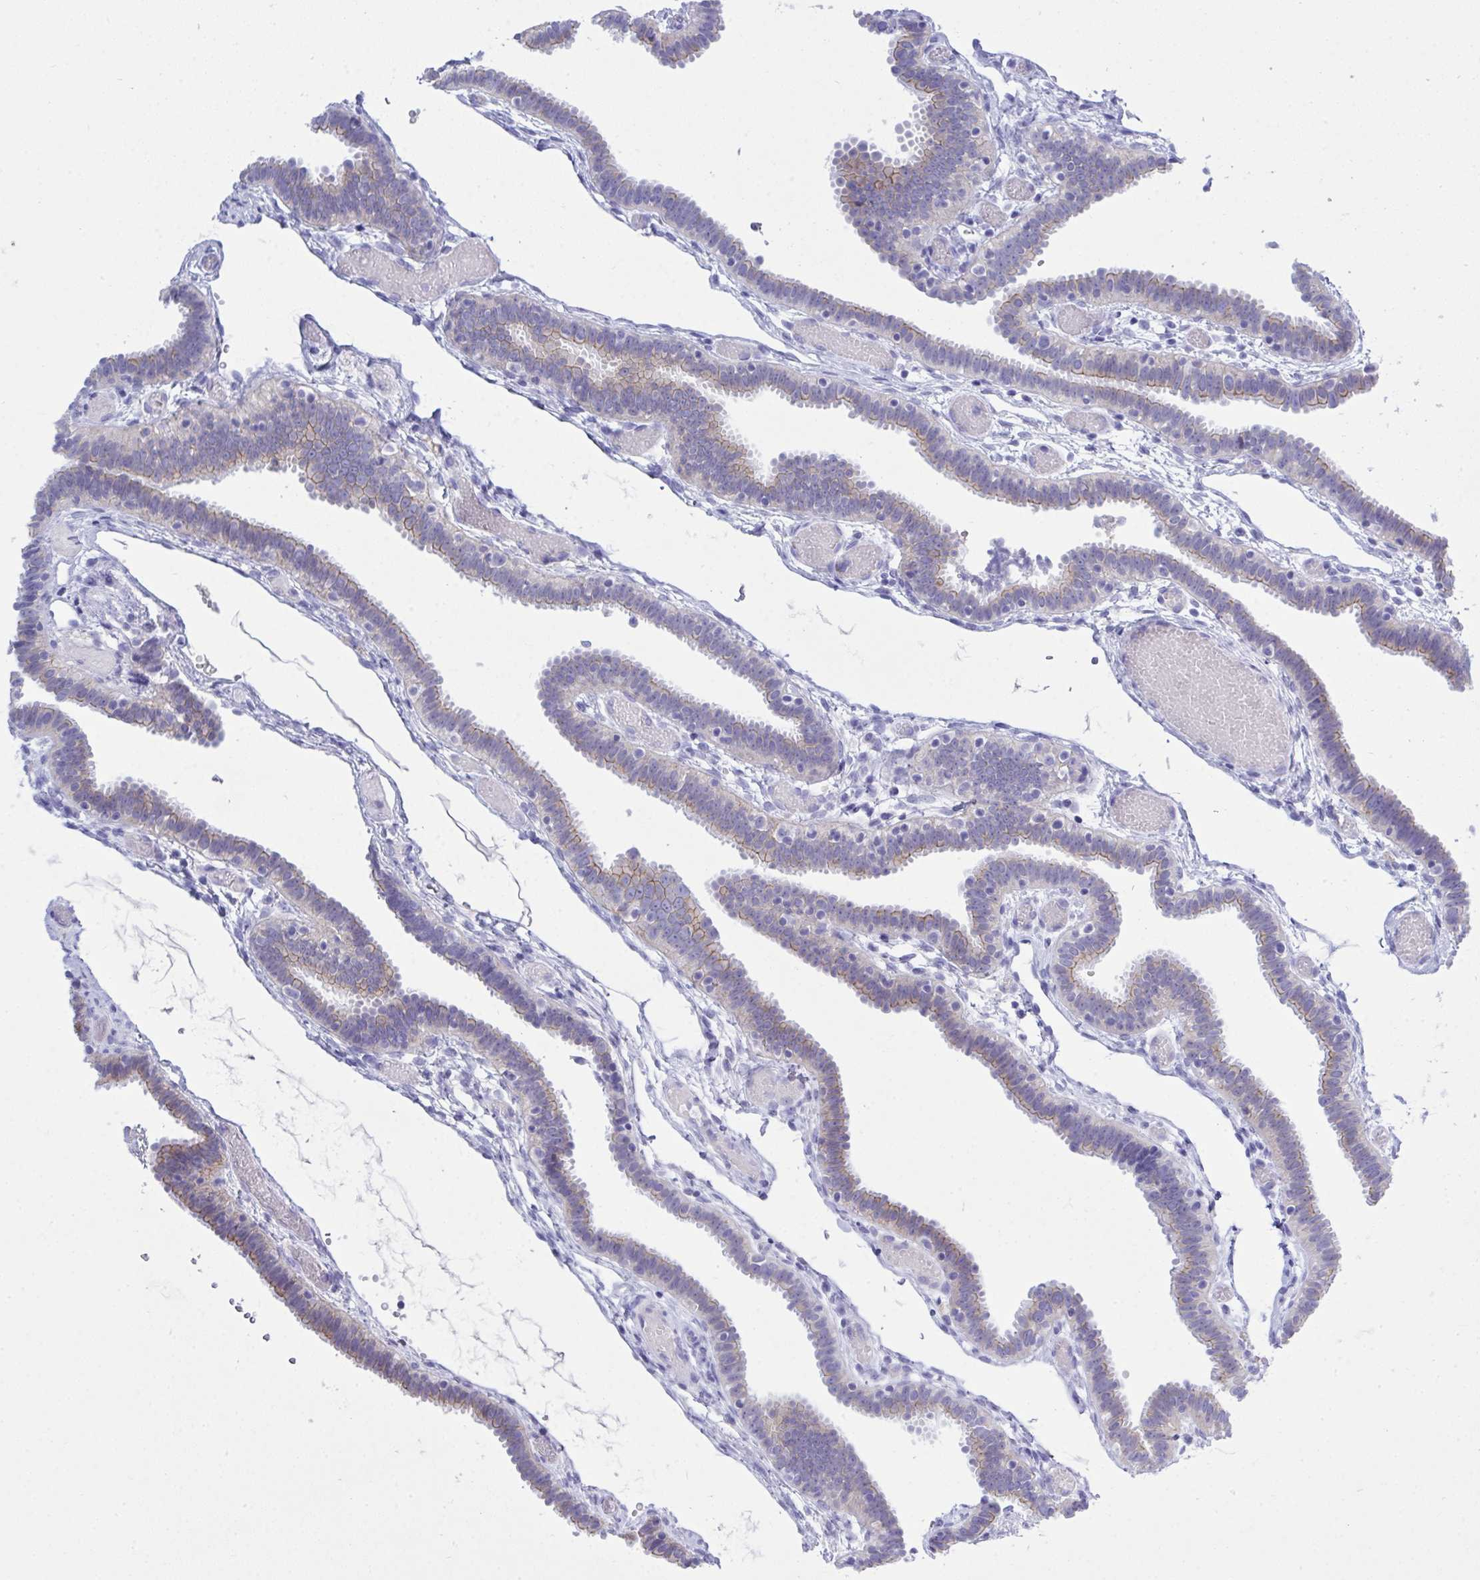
{"staining": {"intensity": "weak", "quantity": "25%-75%", "location": "cytoplasmic/membranous"}, "tissue": "fallopian tube", "cell_type": "Glandular cells", "image_type": "normal", "snomed": [{"axis": "morphology", "description": "Normal tissue, NOS"}, {"axis": "topography", "description": "Fallopian tube"}], "caption": "Approximately 25%-75% of glandular cells in normal fallopian tube demonstrate weak cytoplasmic/membranous protein expression as visualized by brown immunohistochemical staining.", "gene": "GLB1L2", "patient": {"sex": "female", "age": 37}}